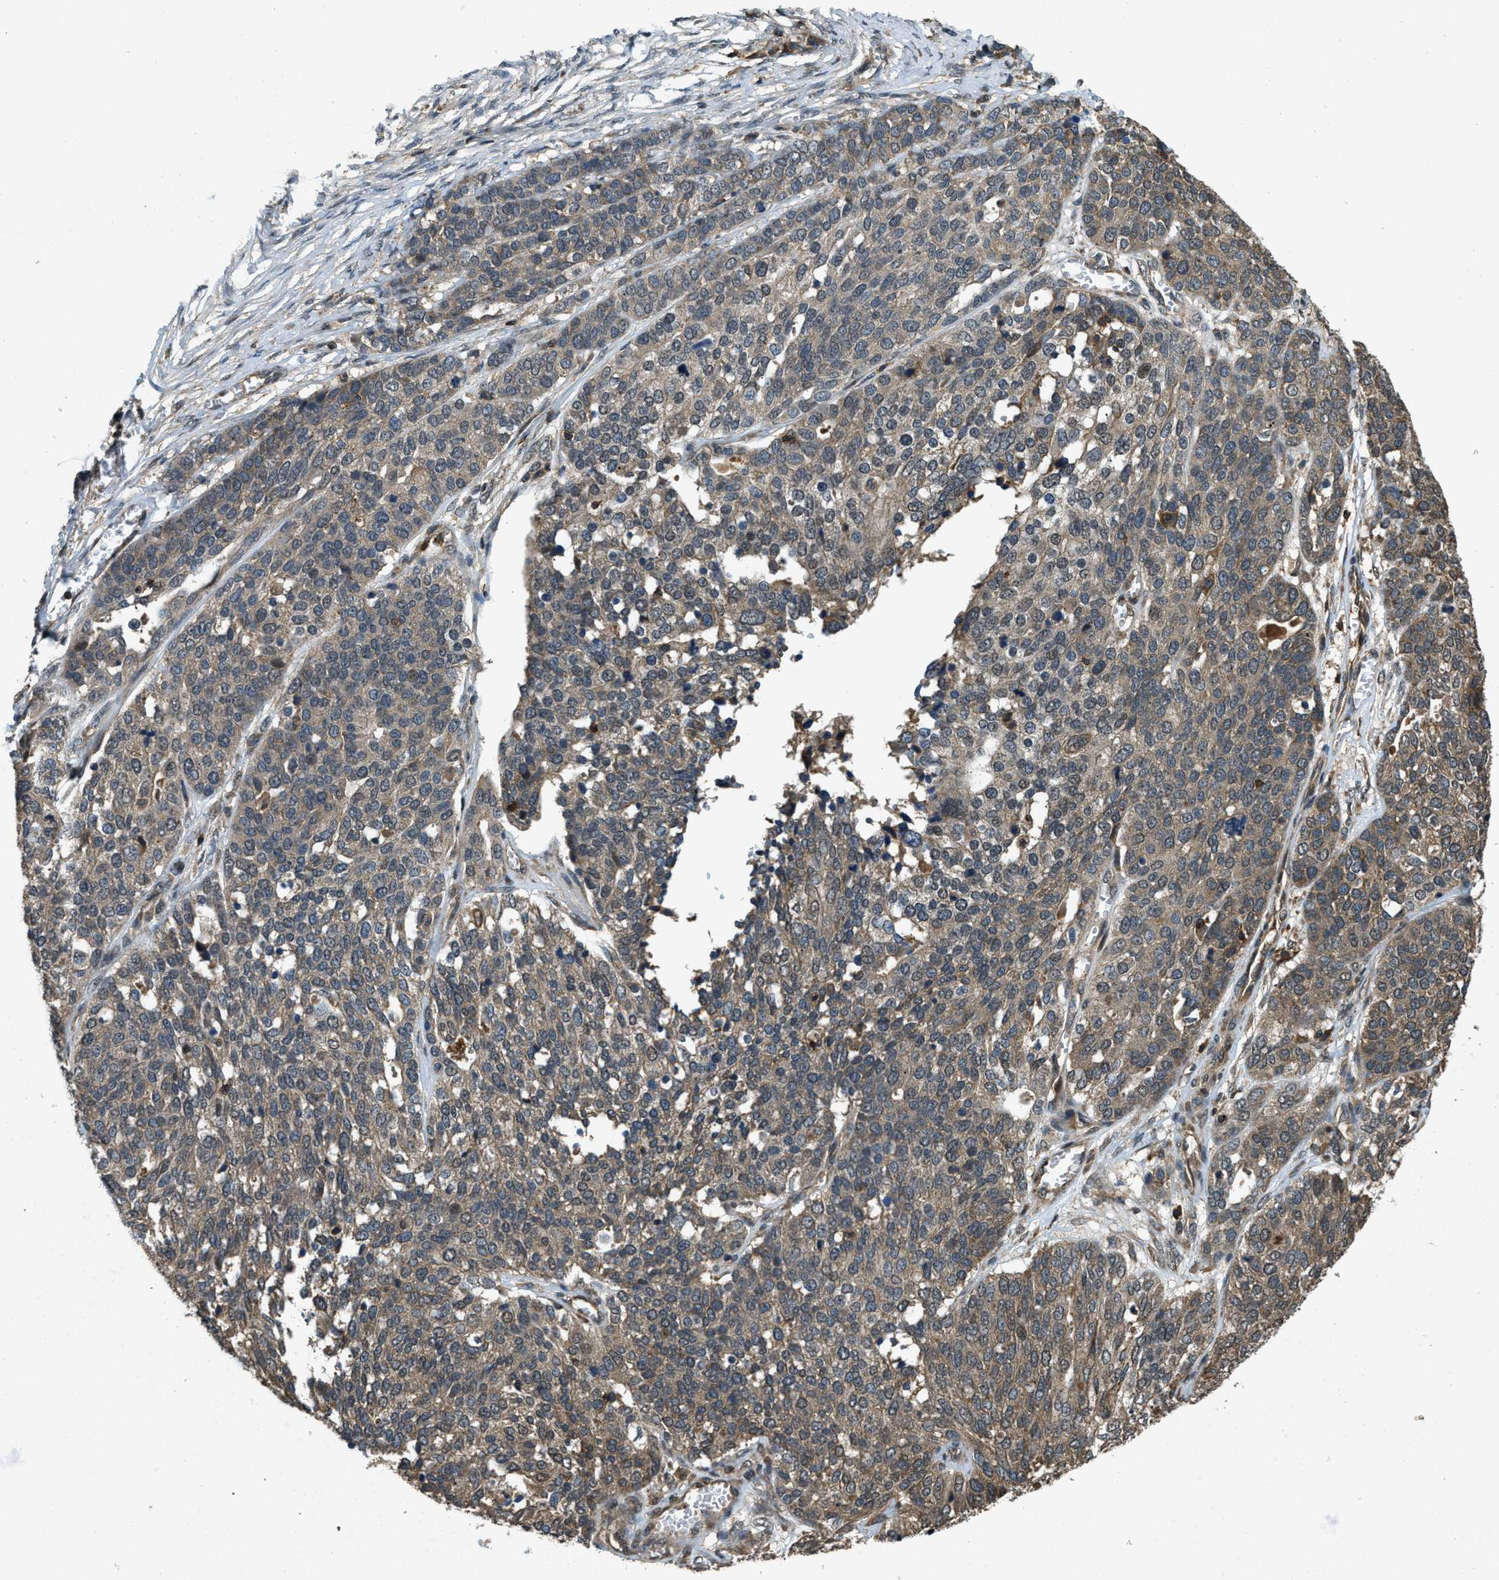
{"staining": {"intensity": "weak", "quantity": ">75%", "location": "cytoplasmic/membranous"}, "tissue": "ovarian cancer", "cell_type": "Tumor cells", "image_type": "cancer", "snomed": [{"axis": "morphology", "description": "Cystadenocarcinoma, serous, NOS"}, {"axis": "topography", "description": "Ovary"}], "caption": "Protein staining displays weak cytoplasmic/membranous expression in approximately >75% of tumor cells in ovarian cancer (serous cystadenocarcinoma).", "gene": "ATP8B1", "patient": {"sex": "female", "age": 44}}